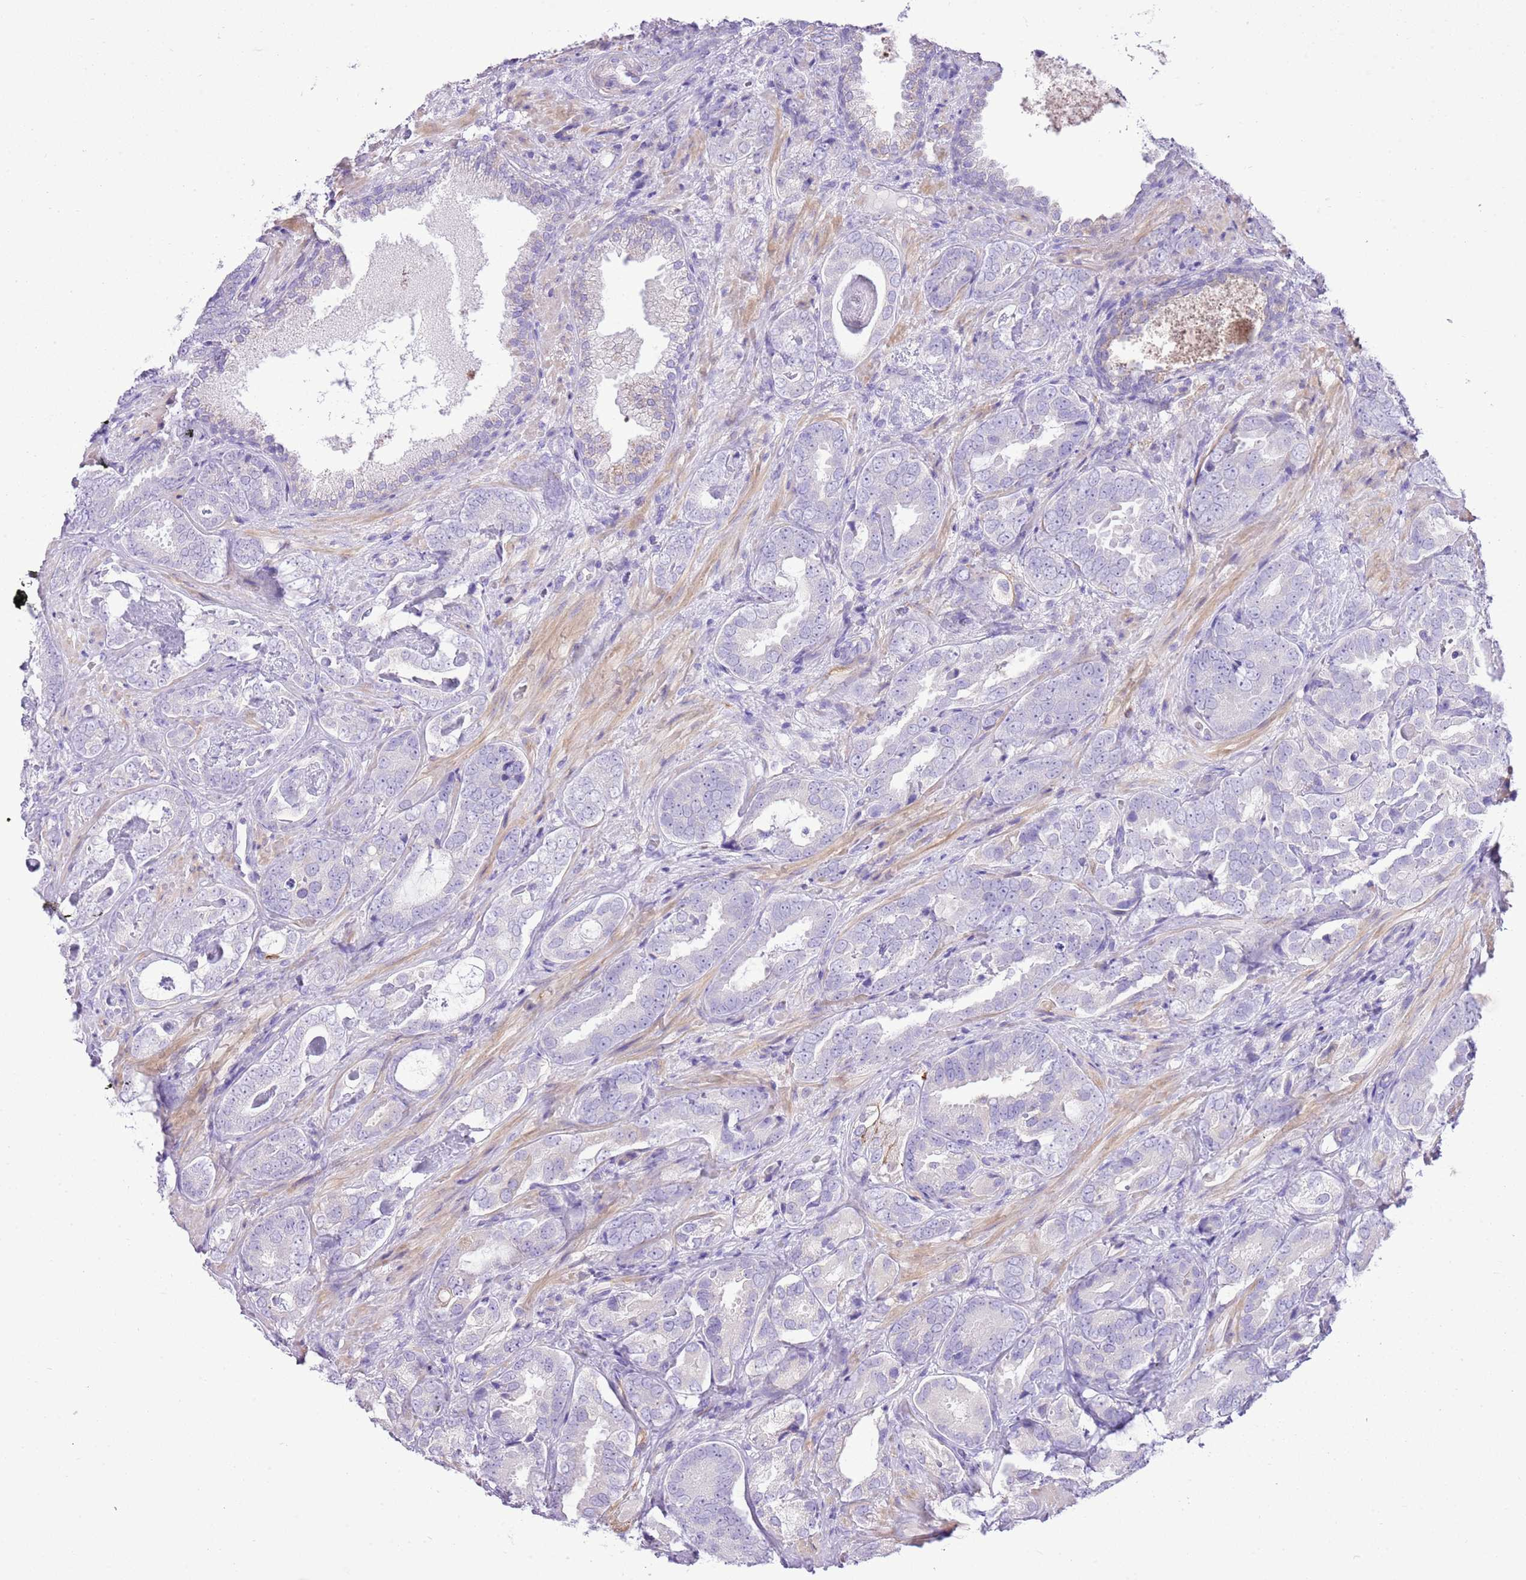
{"staining": {"intensity": "negative", "quantity": "none", "location": "none"}, "tissue": "prostate cancer", "cell_type": "Tumor cells", "image_type": "cancer", "snomed": [{"axis": "morphology", "description": "Adenocarcinoma, High grade"}, {"axis": "topography", "description": "Prostate"}], "caption": "Immunohistochemistry photomicrograph of high-grade adenocarcinoma (prostate) stained for a protein (brown), which reveals no expression in tumor cells. Nuclei are stained in blue.", "gene": "AAR2", "patient": {"sex": "male", "age": 71}}